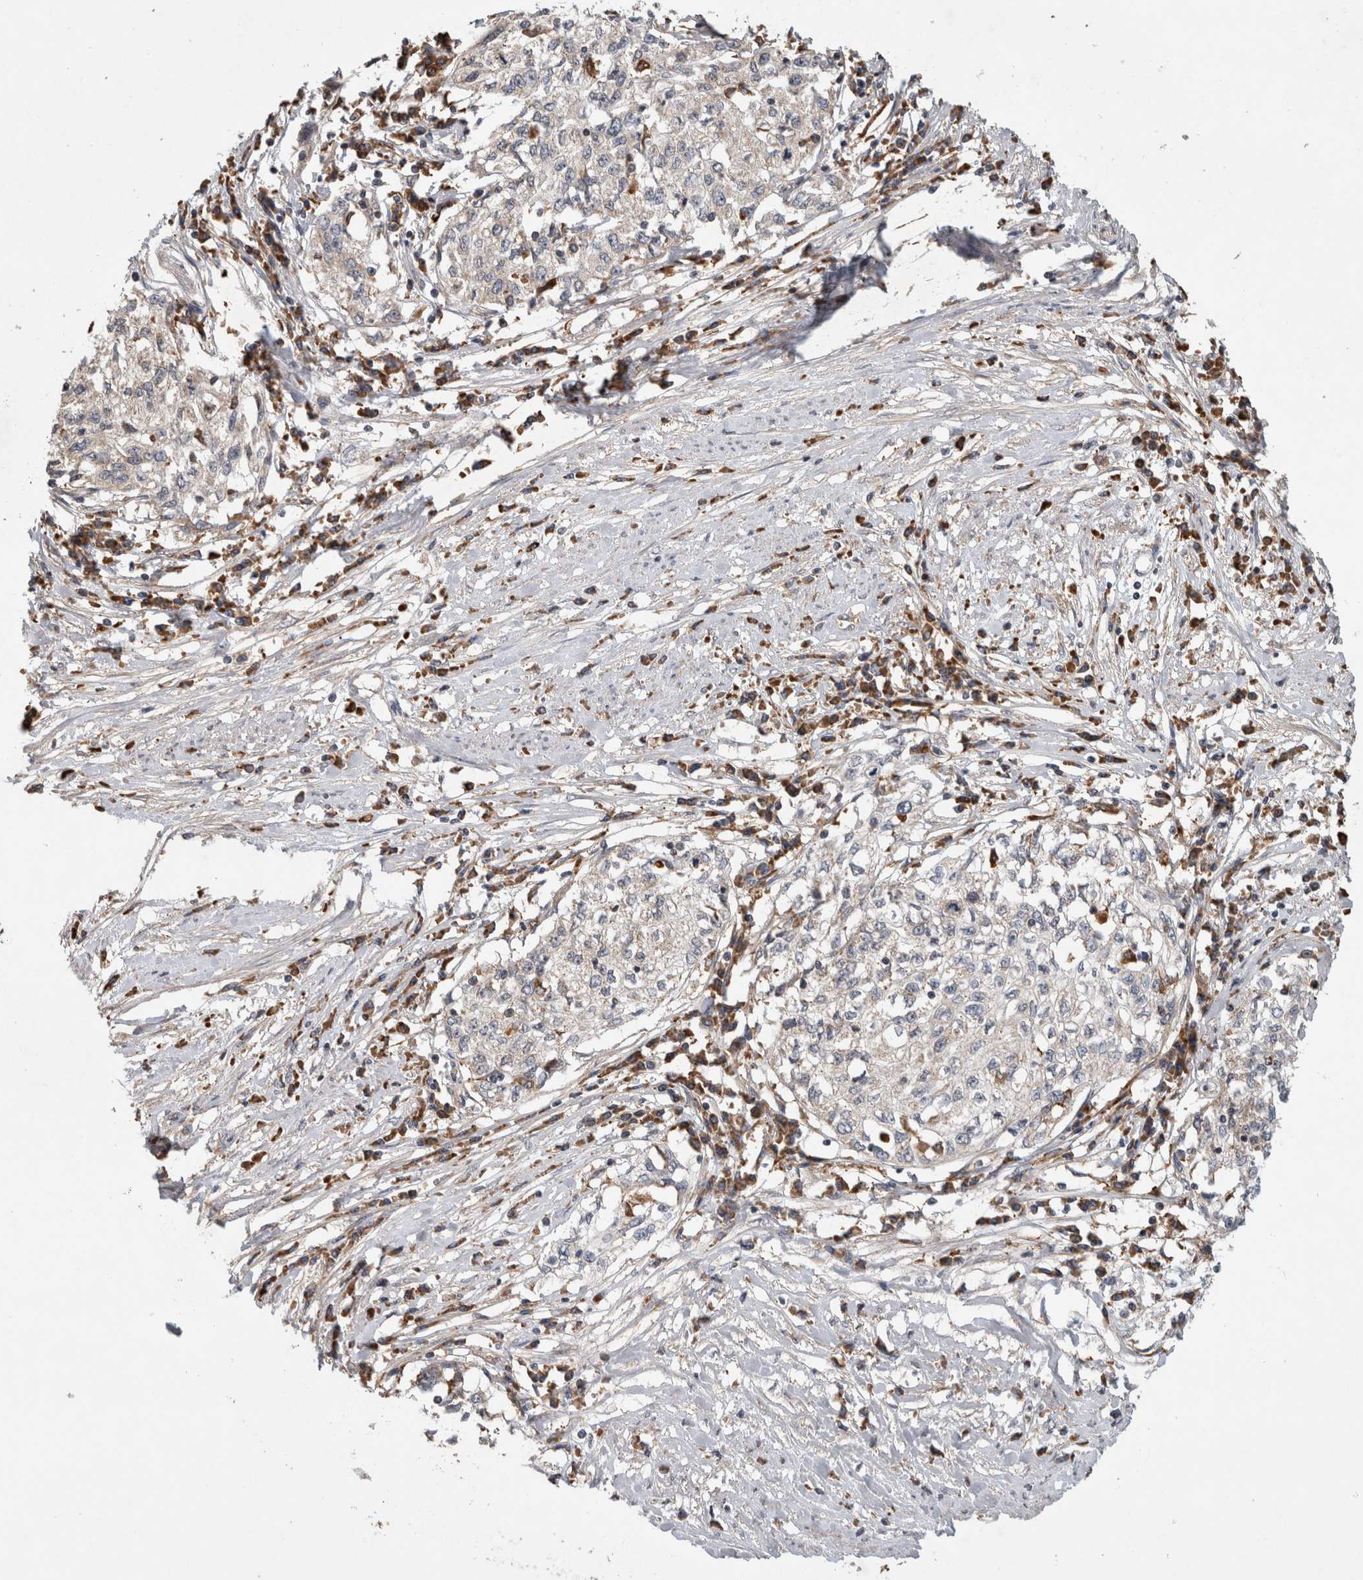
{"staining": {"intensity": "negative", "quantity": "none", "location": "none"}, "tissue": "cervical cancer", "cell_type": "Tumor cells", "image_type": "cancer", "snomed": [{"axis": "morphology", "description": "Squamous cell carcinoma, NOS"}, {"axis": "topography", "description": "Cervix"}], "caption": "Micrograph shows no protein expression in tumor cells of cervical squamous cell carcinoma tissue.", "gene": "ADGRL3", "patient": {"sex": "female", "age": 57}}